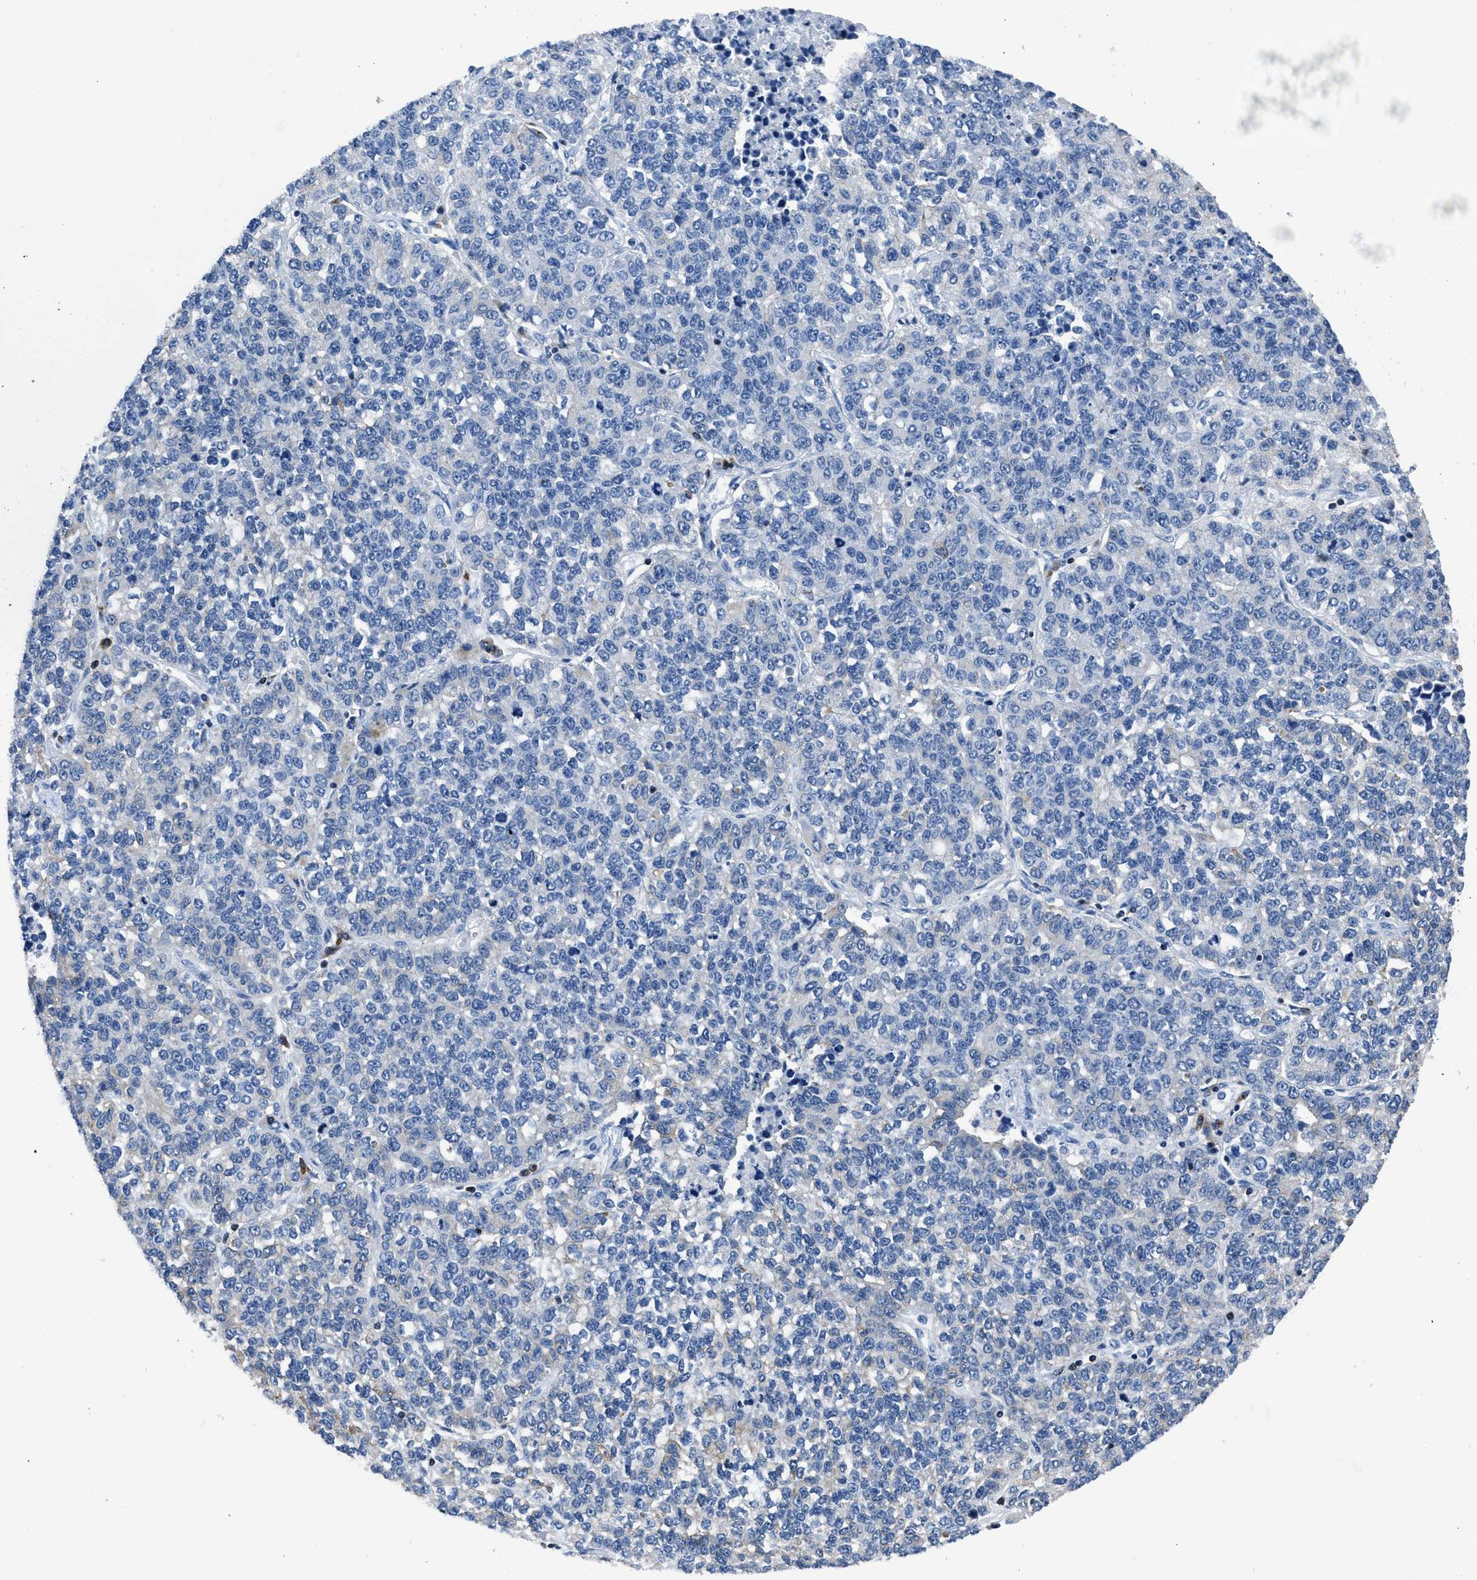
{"staining": {"intensity": "negative", "quantity": "none", "location": "none"}, "tissue": "lung cancer", "cell_type": "Tumor cells", "image_type": "cancer", "snomed": [{"axis": "morphology", "description": "Adenocarcinoma, NOS"}, {"axis": "topography", "description": "Lung"}], "caption": "Adenocarcinoma (lung) was stained to show a protein in brown. There is no significant positivity in tumor cells.", "gene": "ITGA3", "patient": {"sex": "male", "age": 49}}